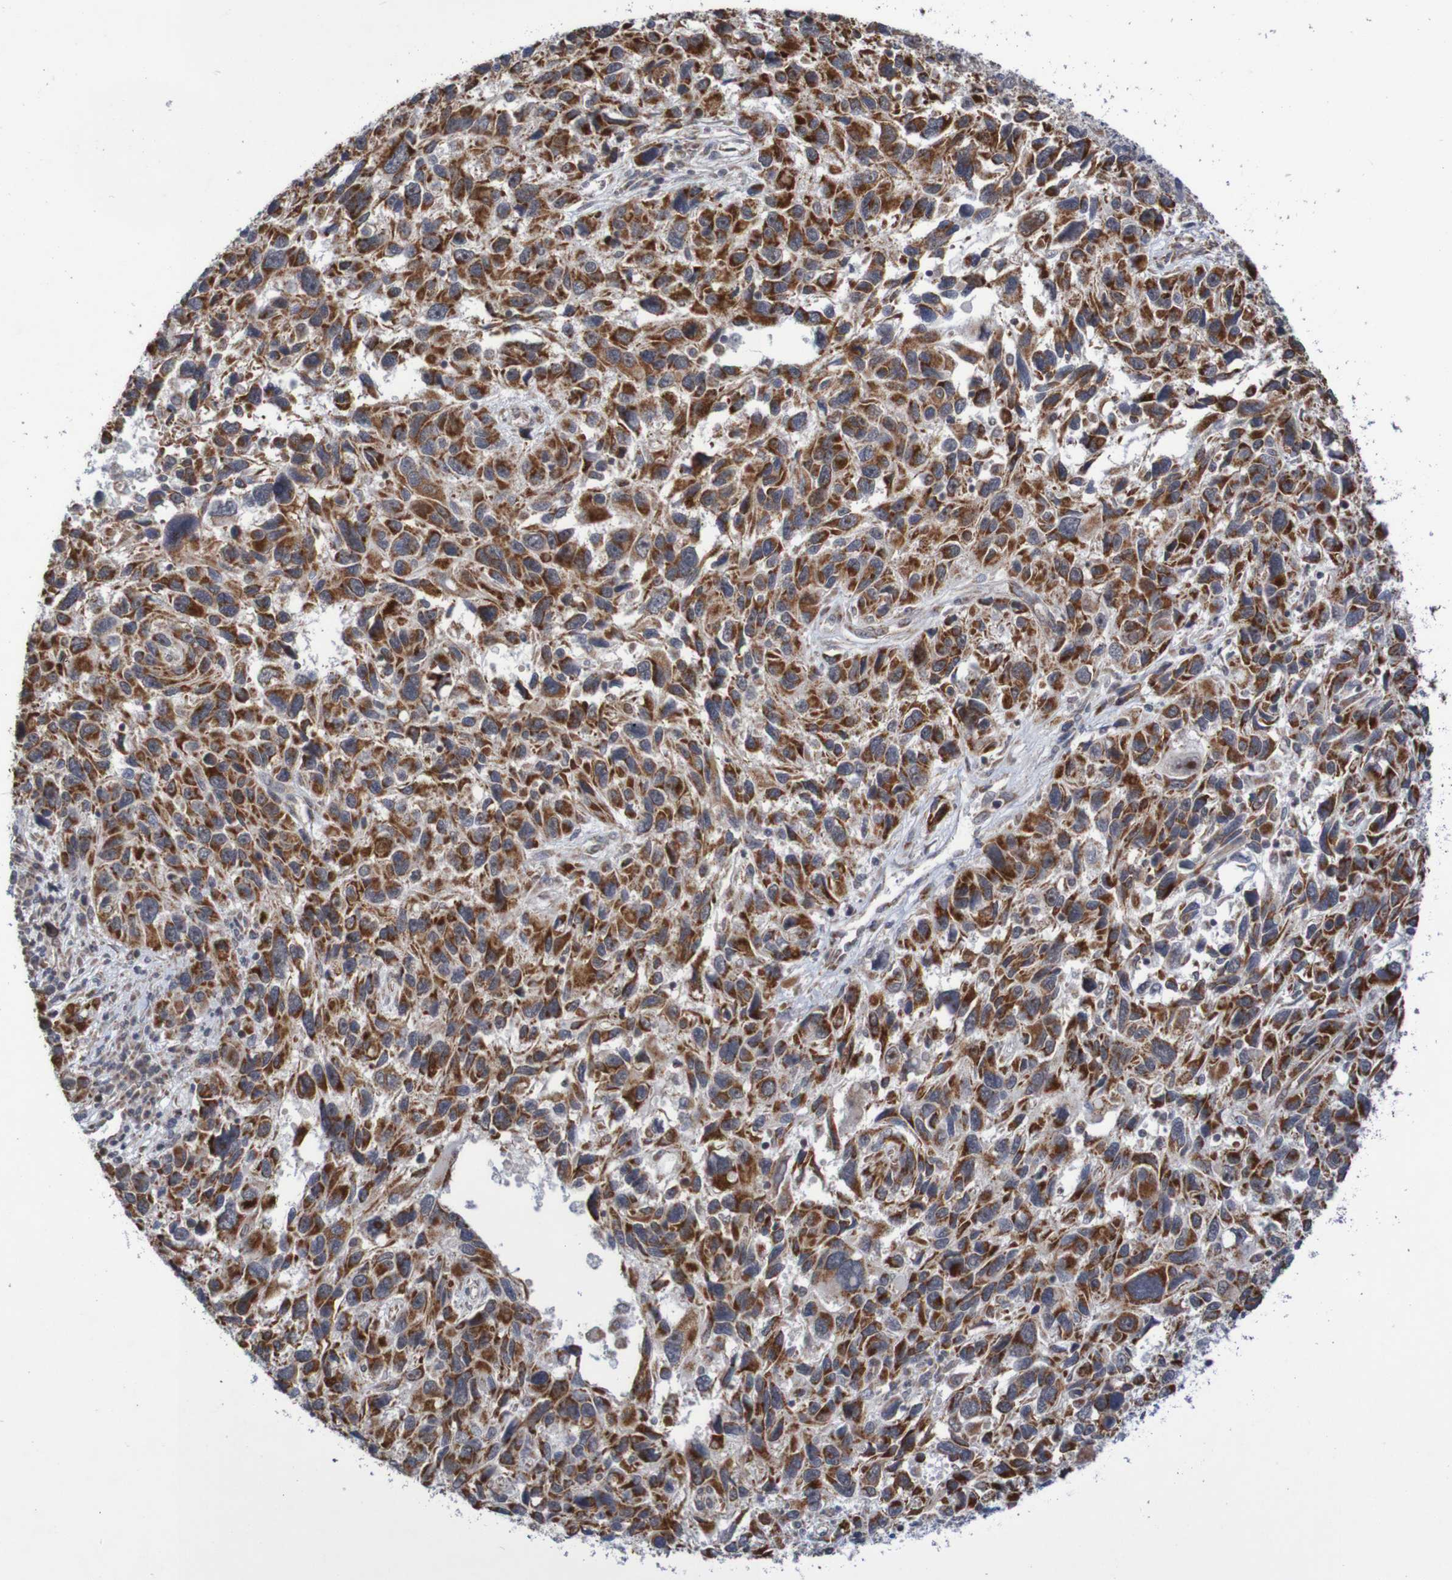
{"staining": {"intensity": "strong", "quantity": ">75%", "location": "cytoplasmic/membranous"}, "tissue": "melanoma", "cell_type": "Tumor cells", "image_type": "cancer", "snomed": [{"axis": "morphology", "description": "Malignant melanoma, NOS"}, {"axis": "topography", "description": "Skin"}], "caption": "Malignant melanoma stained with DAB (3,3'-diaminobenzidine) IHC demonstrates high levels of strong cytoplasmic/membranous positivity in about >75% of tumor cells.", "gene": "DVL1", "patient": {"sex": "male", "age": 53}}